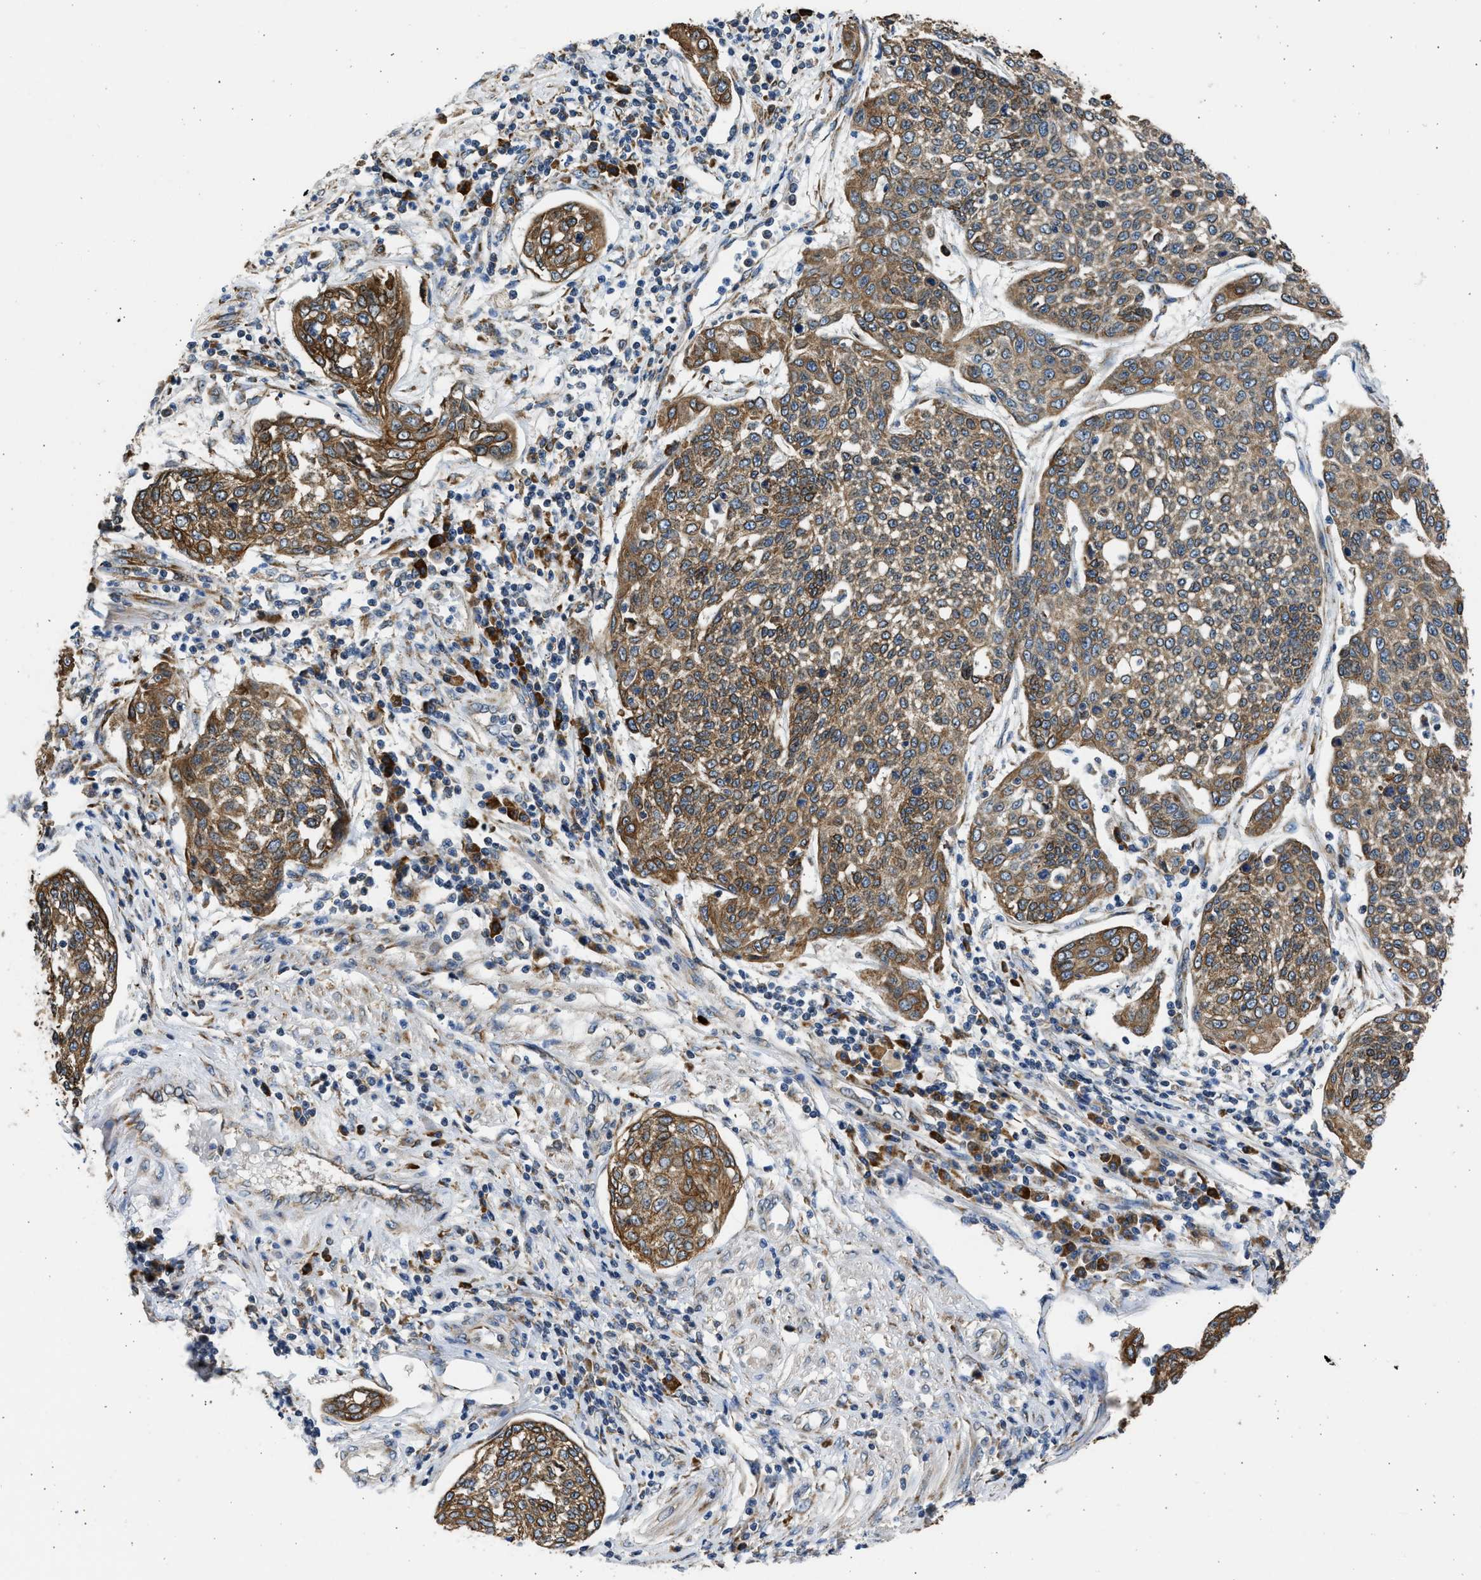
{"staining": {"intensity": "moderate", "quantity": ">75%", "location": "cytoplasmic/membranous"}, "tissue": "cervical cancer", "cell_type": "Tumor cells", "image_type": "cancer", "snomed": [{"axis": "morphology", "description": "Squamous cell carcinoma, NOS"}, {"axis": "topography", "description": "Cervix"}], "caption": "Immunohistochemistry (IHC) staining of cervical cancer (squamous cell carcinoma), which demonstrates medium levels of moderate cytoplasmic/membranous expression in about >75% of tumor cells indicating moderate cytoplasmic/membranous protein staining. The staining was performed using DAB (3,3'-diaminobenzidine) (brown) for protein detection and nuclei were counterstained in hematoxylin (blue).", "gene": "PLD2", "patient": {"sex": "female", "age": 34}}